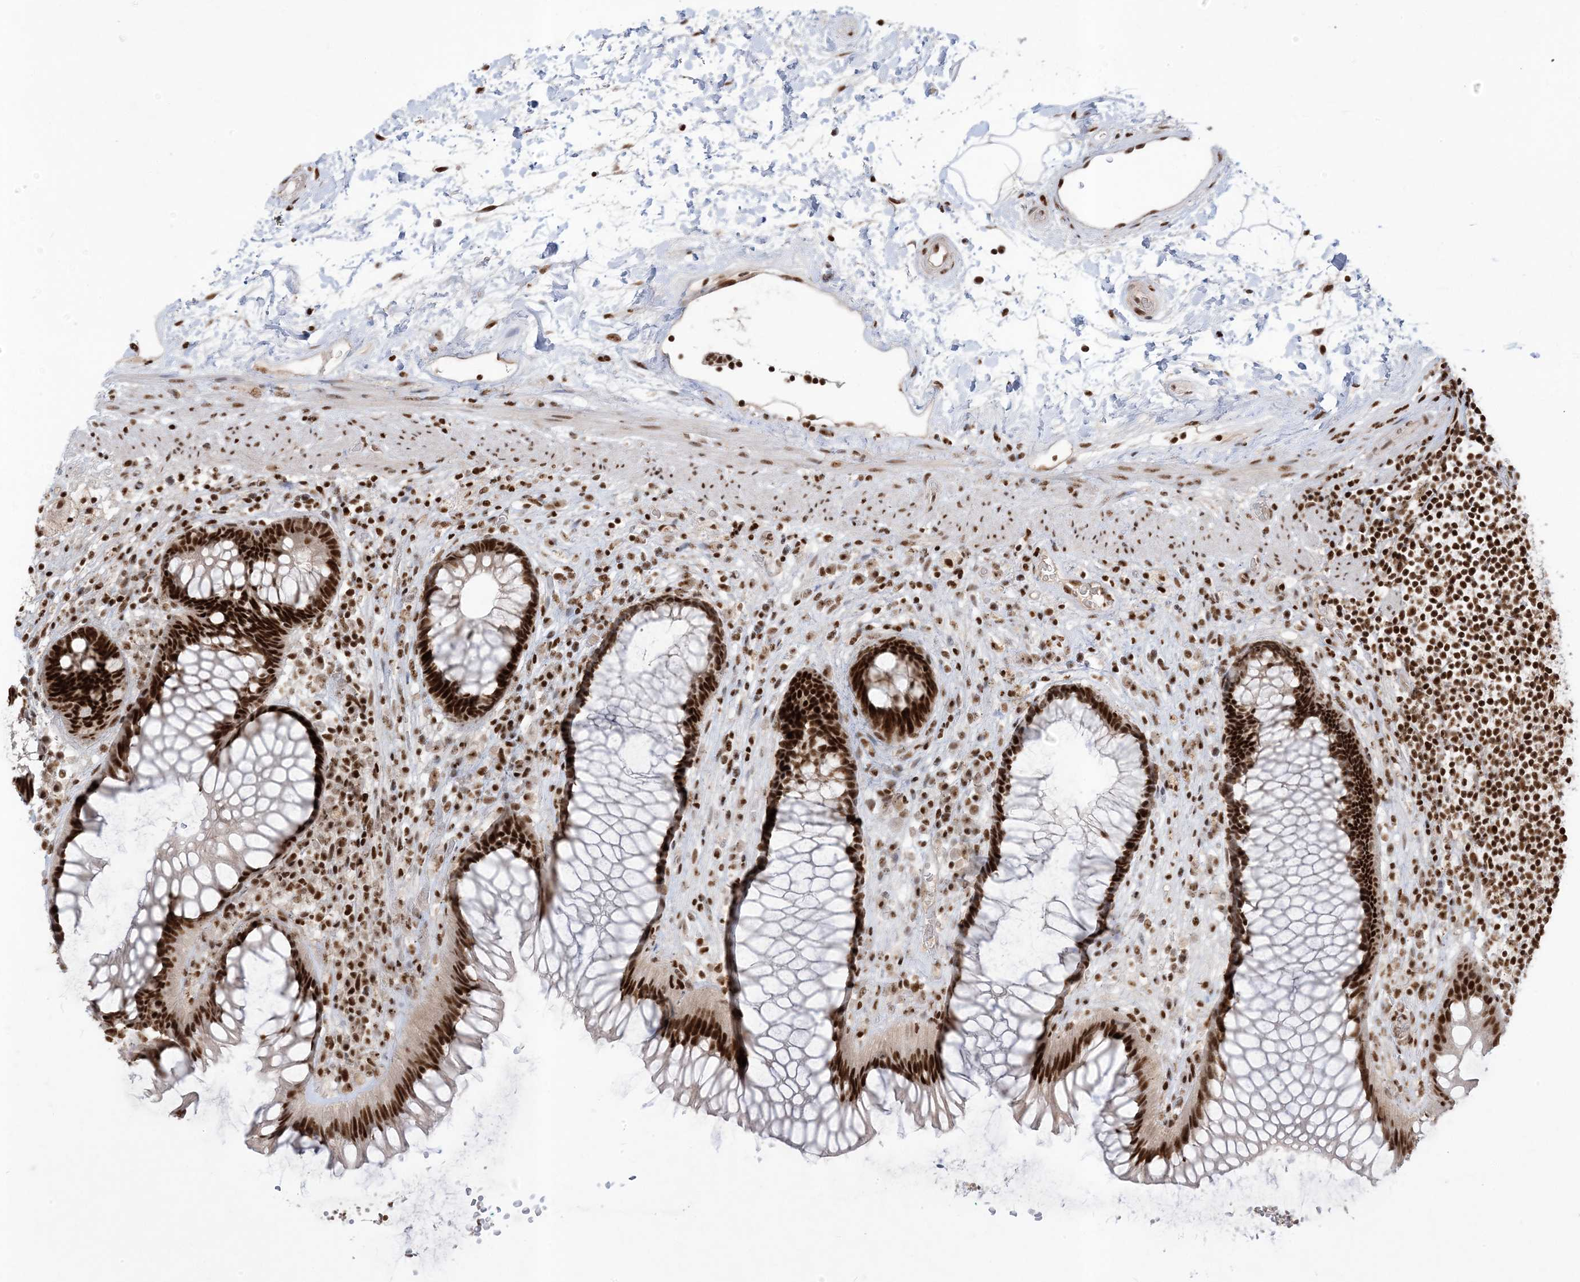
{"staining": {"intensity": "strong", "quantity": ">75%", "location": "nuclear"}, "tissue": "rectum", "cell_type": "Glandular cells", "image_type": "normal", "snomed": [{"axis": "morphology", "description": "Normal tissue, NOS"}, {"axis": "topography", "description": "Rectum"}], "caption": "Benign rectum was stained to show a protein in brown. There is high levels of strong nuclear expression in about >75% of glandular cells. (DAB = brown stain, brightfield microscopy at high magnification).", "gene": "PPIL2", "patient": {"sex": "male", "age": 51}}